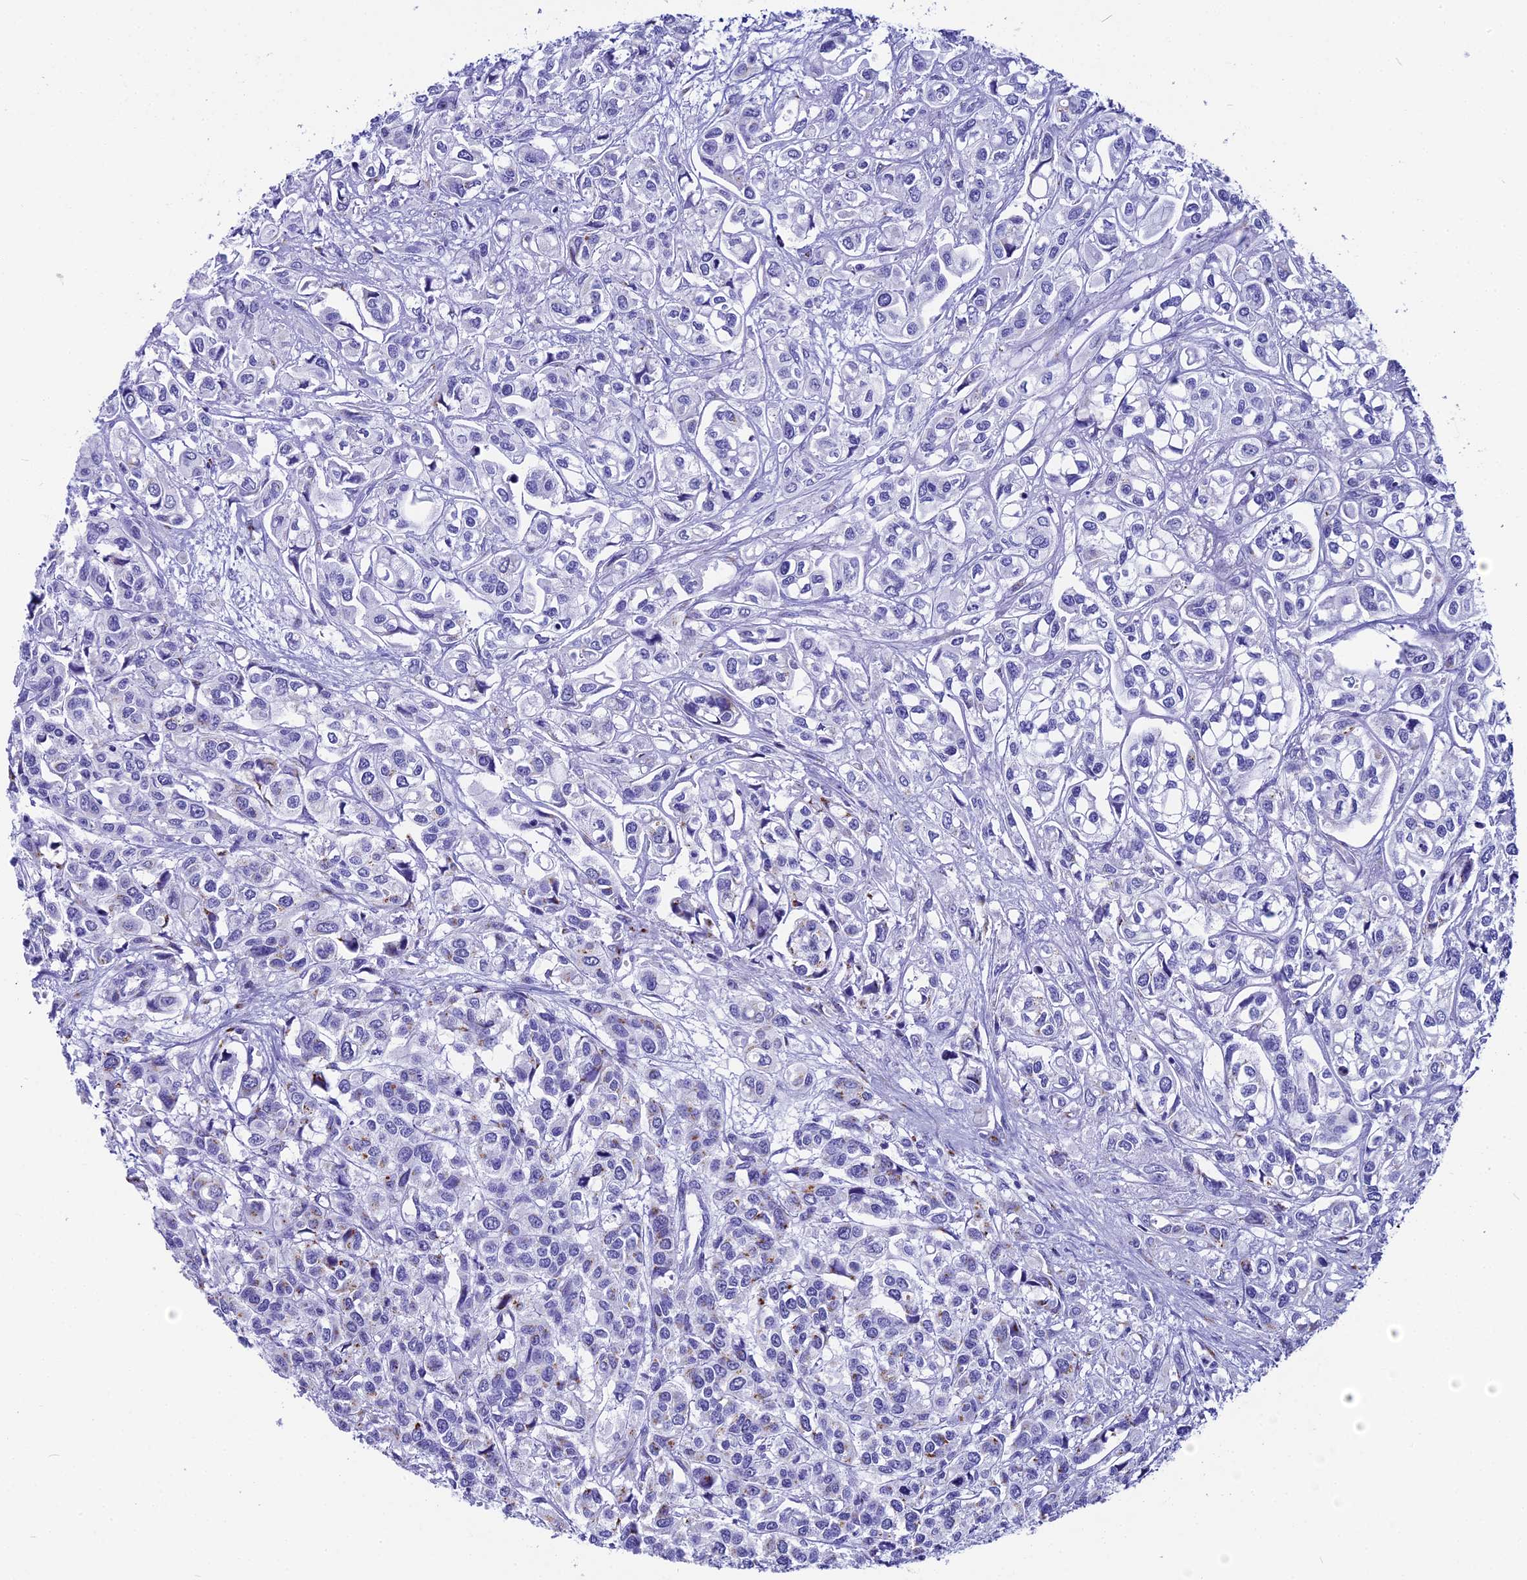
{"staining": {"intensity": "negative", "quantity": "none", "location": "none"}, "tissue": "urothelial cancer", "cell_type": "Tumor cells", "image_type": "cancer", "snomed": [{"axis": "morphology", "description": "Urothelial carcinoma, High grade"}, {"axis": "topography", "description": "Urinary bladder"}], "caption": "IHC image of human urothelial cancer stained for a protein (brown), which displays no staining in tumor cells.", "gene": "AP3B2", "patient": {"sex": "male", "age": 67}}